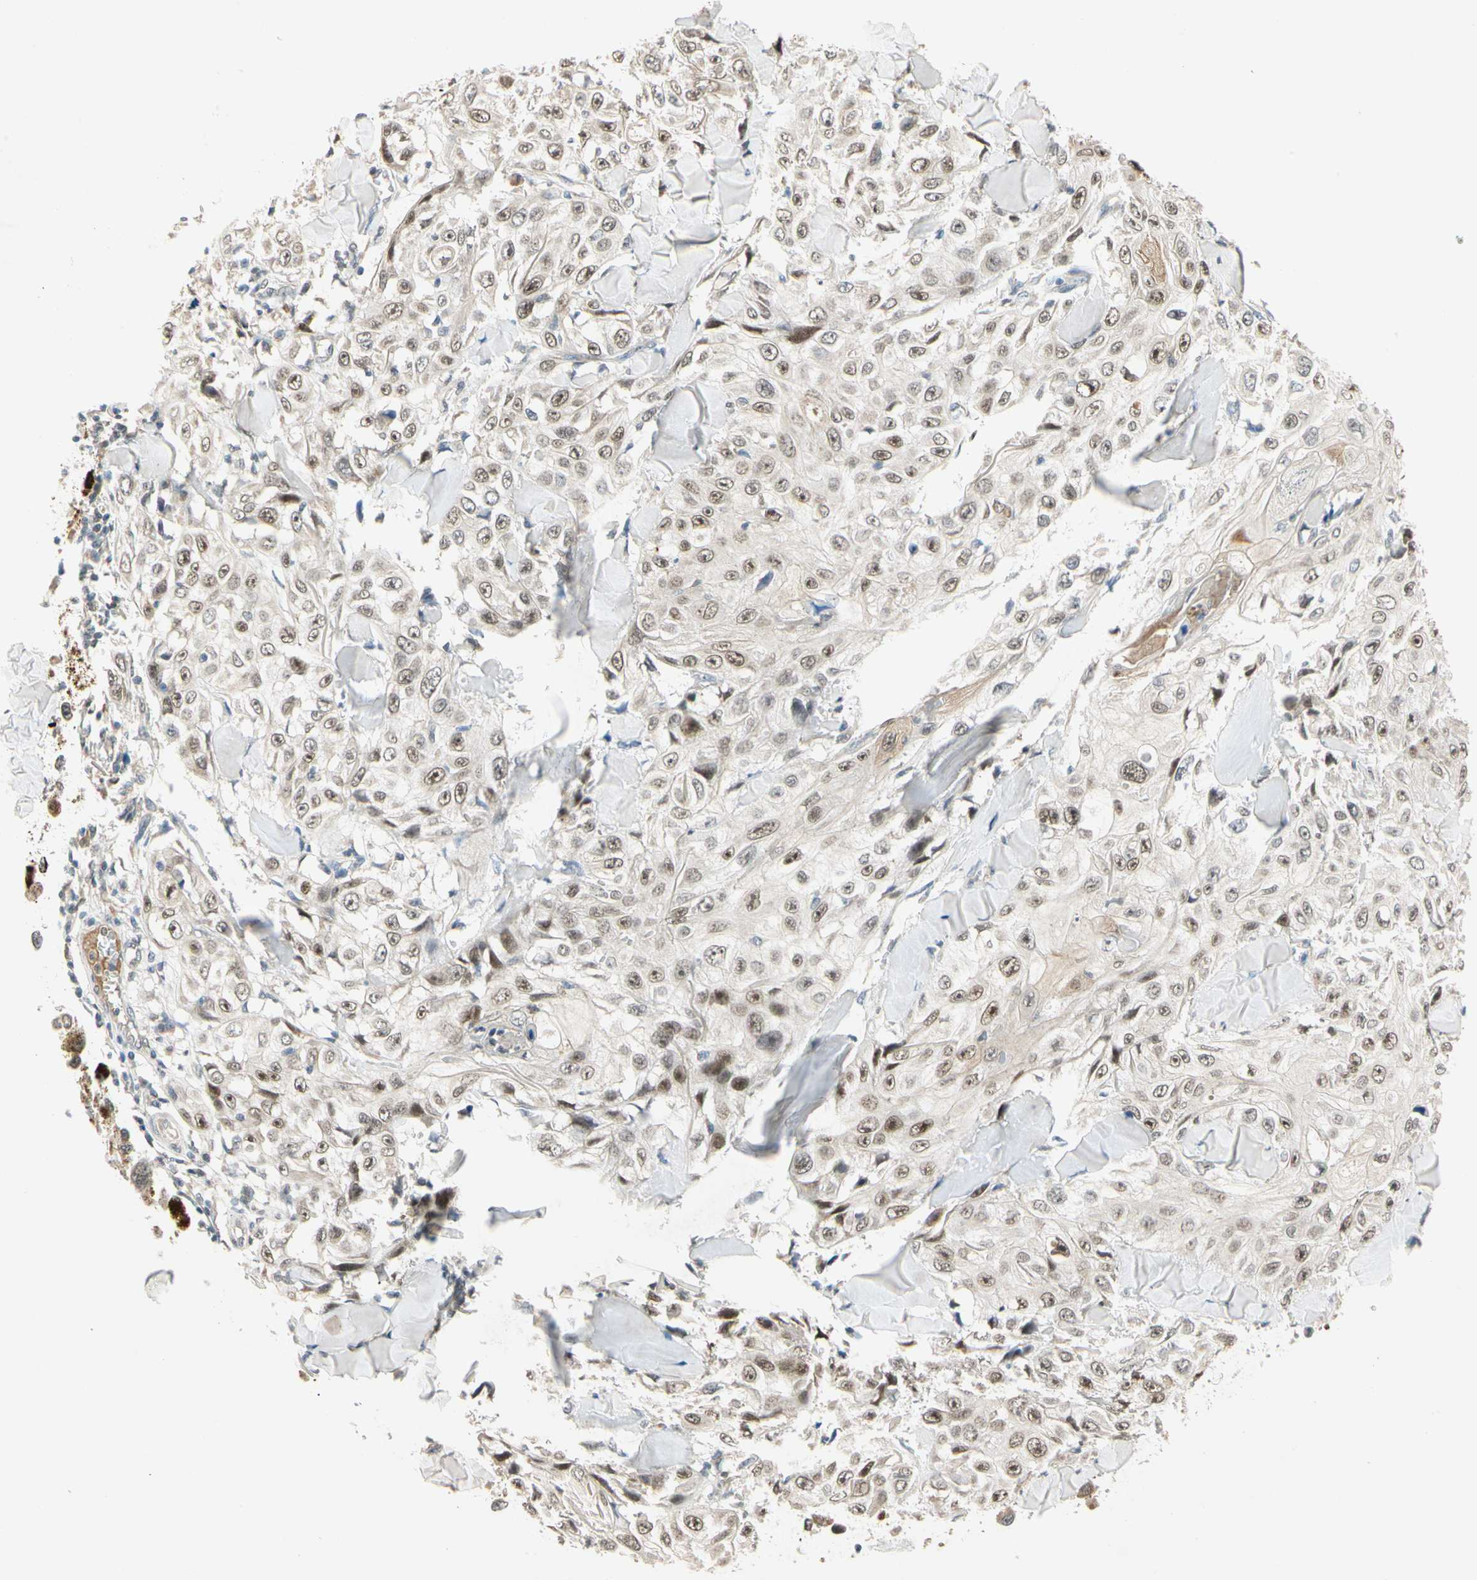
{"staining": {"intensity": "moderate", "quantity": ">75%", "location": "nuclear"}, "tissue": "skin cancer", "cell_type": "Tumor cells", "image_type": "cancer", "snomed": [{"axis": "morphology", "description": "Squamous cell carcinoma, NOS"}, {"axis": "topography", "description": "Skin"}], "caption": "Immunohistochemical staining of skin cancer shows medium levels of moderate nuclear expression in about >75% of tumor cells. Nuclei are stained in blue.", "gene": "RIOX2", "patient": {"sex": "male", "age": 86}}